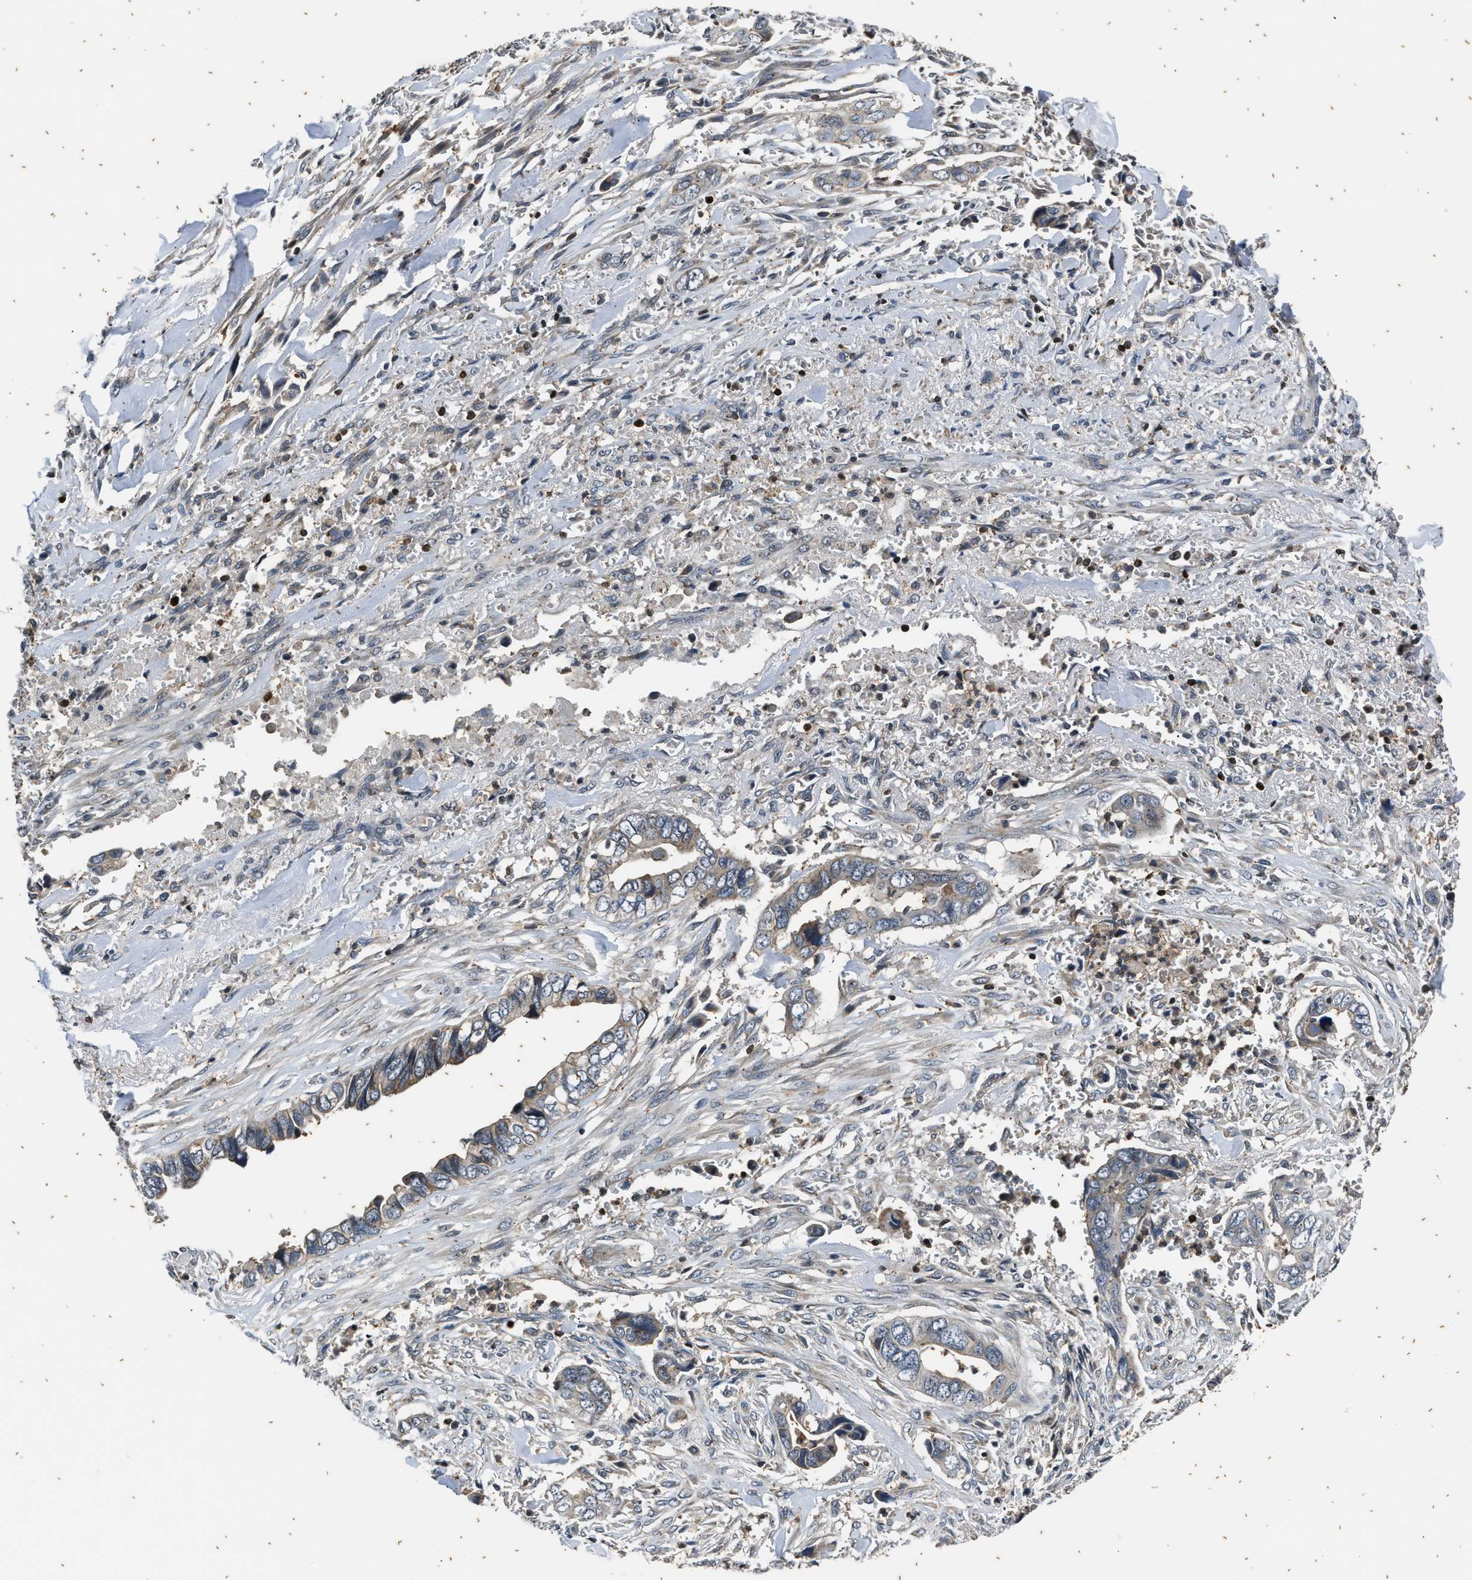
{"staining": {"intensity": "weak", "quantity": "<25%", "location": "cytoplasmic/membranous"}, "tissue": "liver cancer", "cell_type": "Tumor cells", "image_type": "cancer", "snomed": [{"axis": "morphology", "description": "Cholangiocarcinoma"}, {"axis": "topography", "description": "Liver"}], "caption": "This is an immunohistochemistry photomicrograph of human liver cancer. There is no staining in tumor cells.", "gene": "PTPN7", "patient": {"sex": "female", "age": 79}}